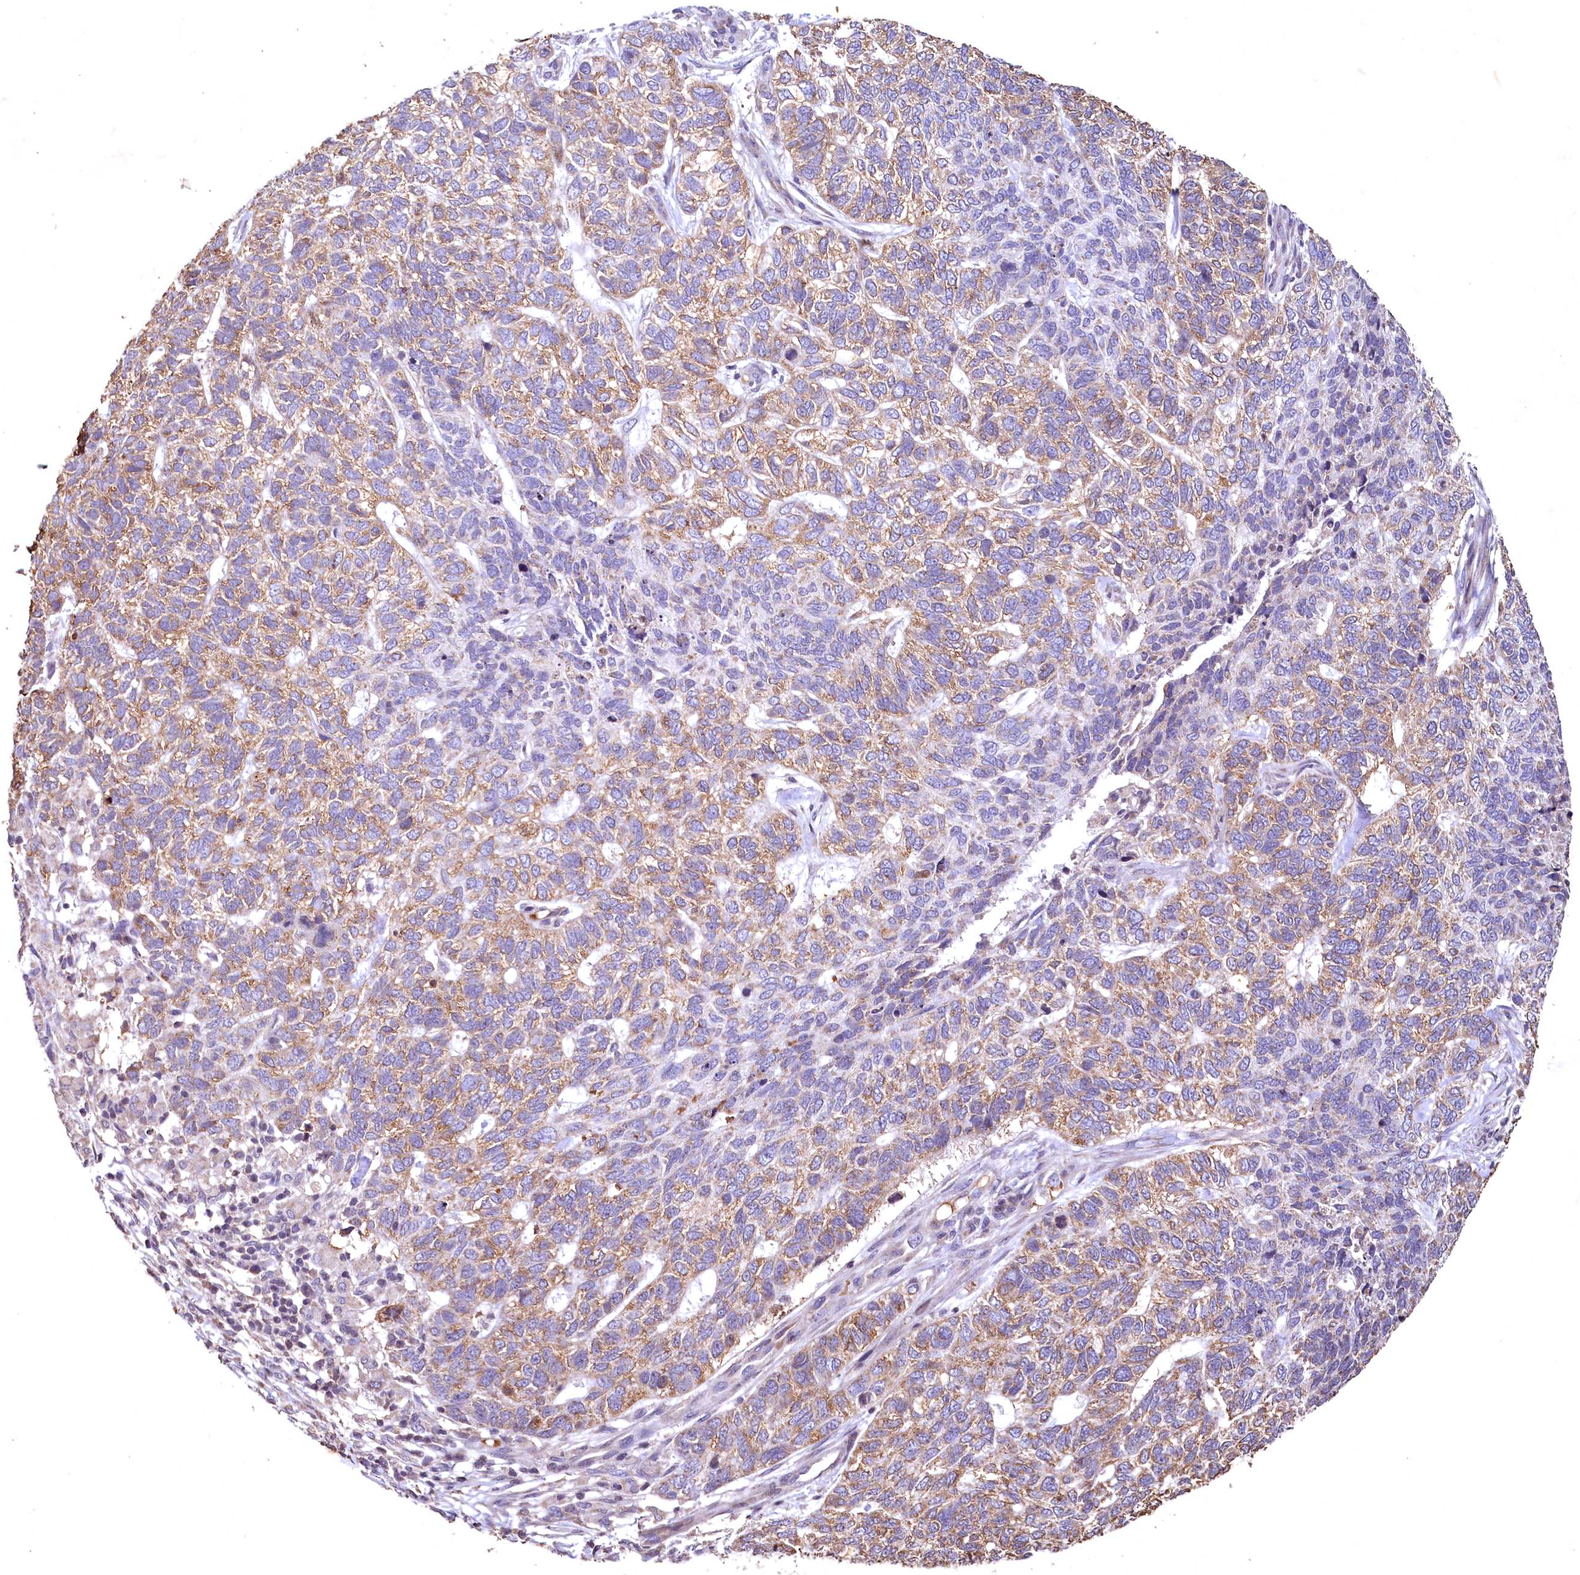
{"staining": {"intensity": "moderate", "quantity": ">75%", "location": "cytoplasmic/membranous"}, "tissue": "skin cancer", "cell_type": "Tumor cells", "image_type": "cancer", "snomed": [{"axis": "morphology", "description": "Basal cell carcinoma"}, {"axis": "topography", "description": "Skin"}], "caption": "A micrograph of skin basal cell carcinoma stained for a protein reveals moderate cytoplasmic/membranous brown staining in tumor cells.", "gene": "SPTA1", "patient": {"sex": "female", "age": 65}}